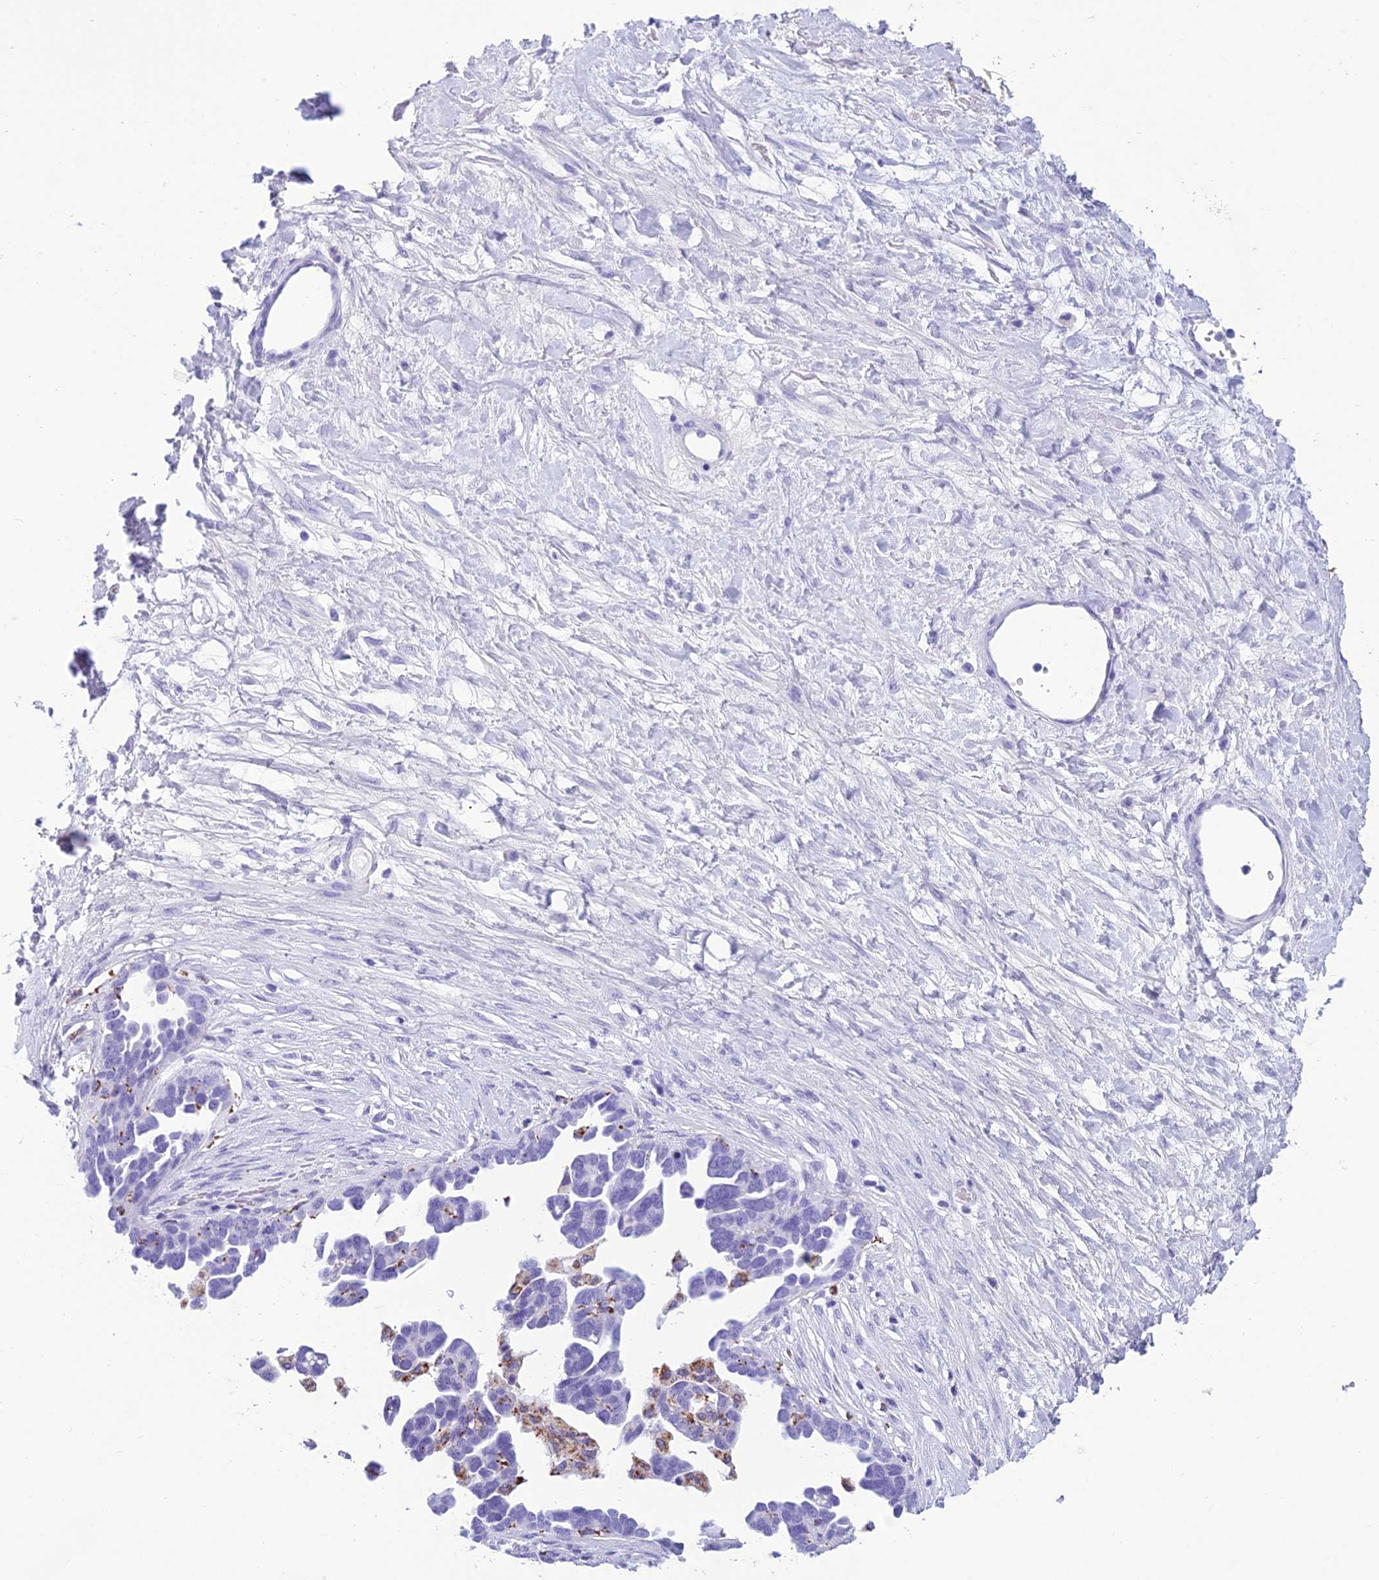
{"staining": {"intensity": "moderate", "quantity": "<25%", "location": "cytoplasmic/membranous"}, "tissue": "ovarian cancer", "cell_type": "Tumor cells", "image_type": "cancer", "snomed": [{"axis": "morphology", "description": "Cystadenocarcinoma, serous, NOS"}, {"axis": "topography", "description": "Ovary"}], "caption": "There is low levels of moderate cytoplasmic/membranous staining in tumor cells of ovarian cancer, as demonstrated by immunohistochemical staining (brown color).", "gene": "TRAM1L1", "patient": {"sex": "female", "age": 54}}